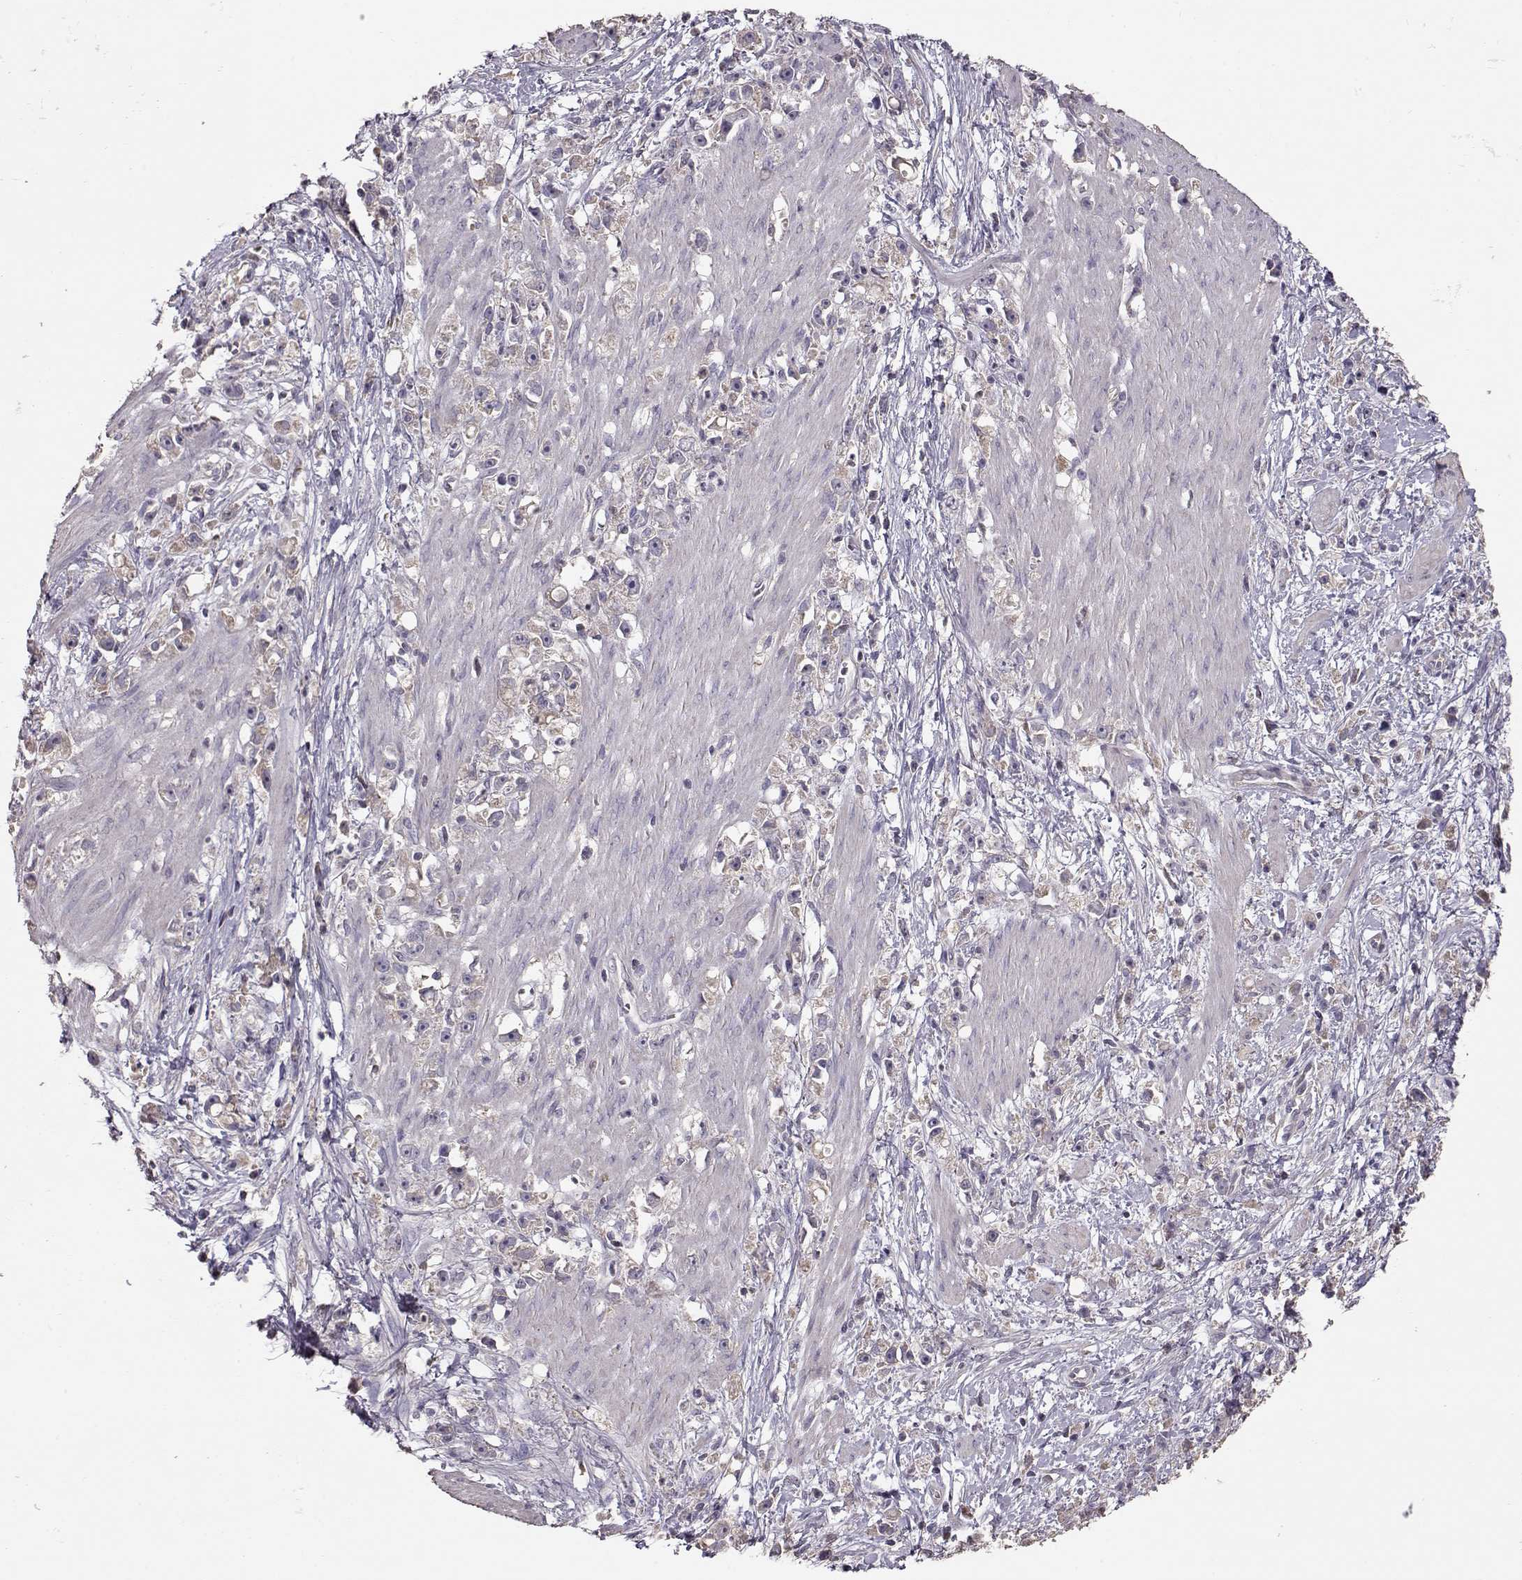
{"staining": {"intensity": "weak", "quantity": "25%-75%", "location": "cytoplasmic/membranous"}, "tissue": "stomach cancer", "cell_type": "Tumor cells", "image_type": "cancer", "snomed": [{"axis": "morphology", "description": "Adenocarcinoma, NOS"}, {"axis": "topography", "description": "Stomach"}], "caption": "Adenocarcinoma (stomach) was stained to show a protein in brown. There is low levels of weak cytoplasmic/membranous expression in approximately 25%-75% of tumor cells. Immunohistochemistry stains the protein in brown and the nuclei are stained blue.", "gene": "PMCH", "patient": {"sex": "female", "age": 59}}